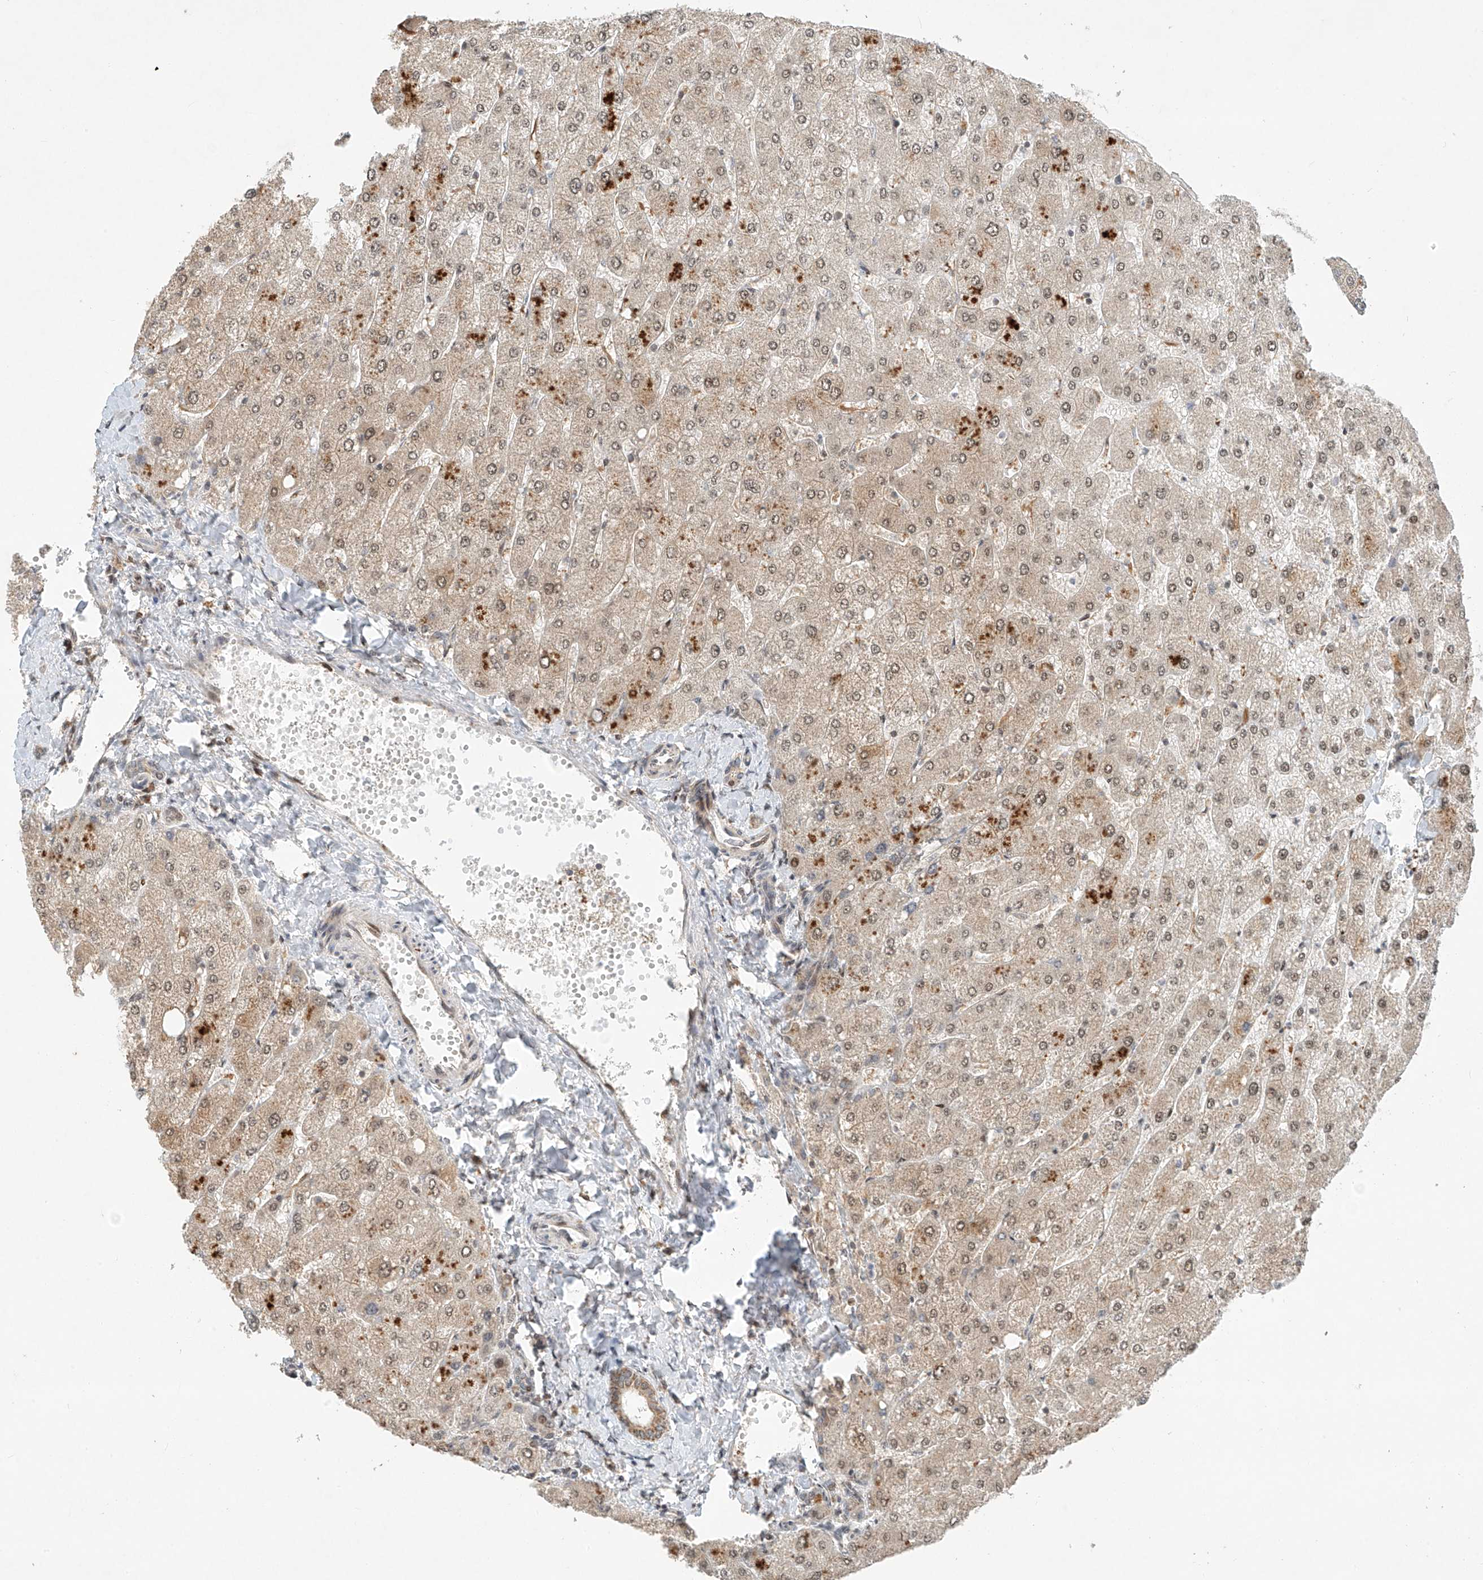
{"staining": {"intensity": "weak", "quantity": ">75%", "location": "cytoplasmic/membranous"}, "tissue": "liver", "cell_type": "Cholangiocytes", "image_type": "normal", "snomed": [{"axis": "morphology", "description": "Normal tissue, NOS"}, {"axis": "topography", "description": "Liver"}], "caption": "This is a histology image of immunohistochemistry staining of benign liver, which shows weak positivity in the cytoplasmic/membranous of cholangiocytes.", "gene": "SYTL3", "patient": {"sex": "male", "age": 55}}